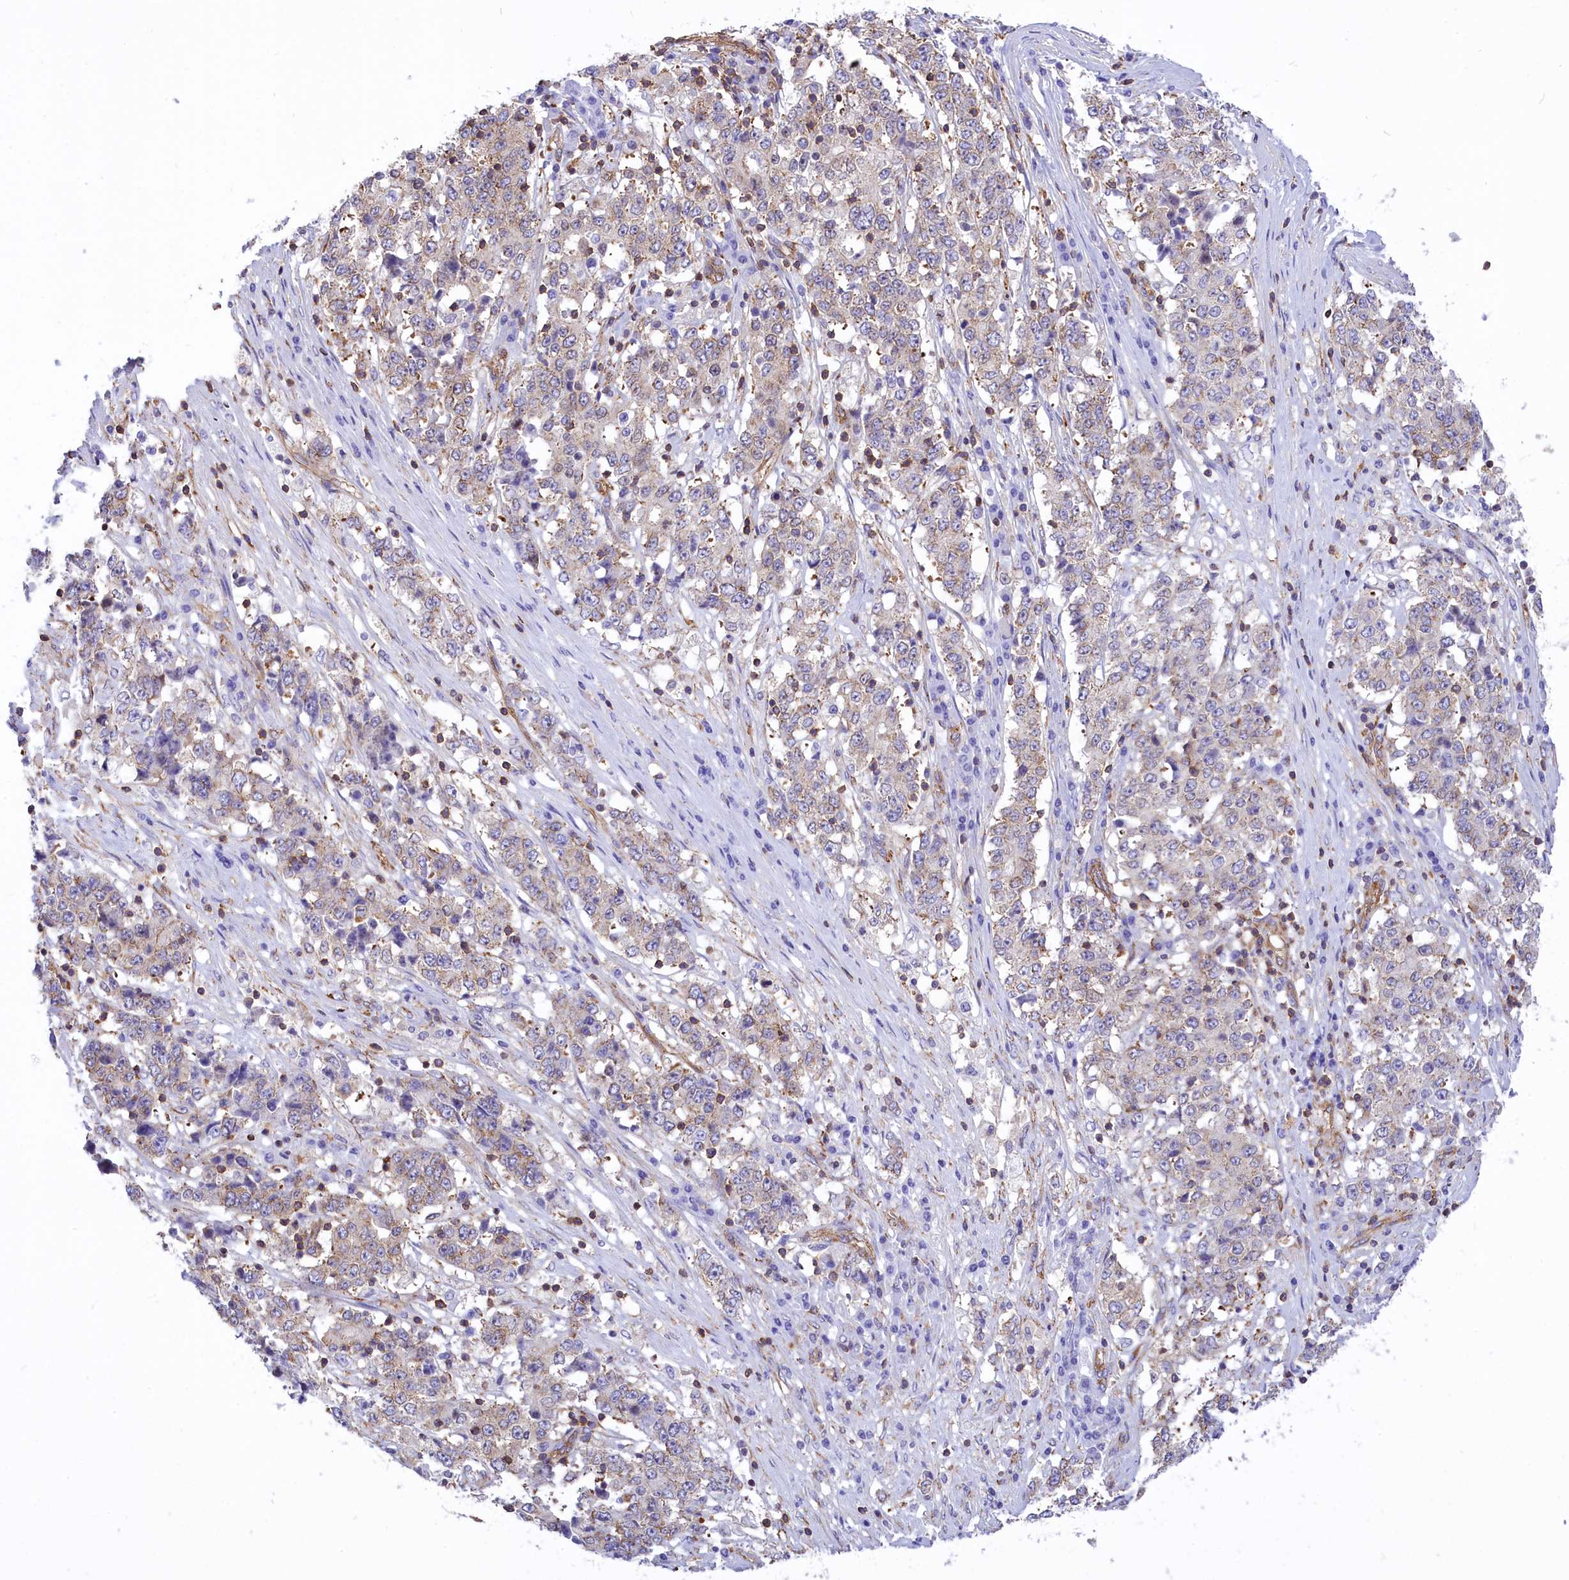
{"staining": {"intensity": "negative", "quantity": "none", "location": "none"}, "tissue": "stomach cancer", "cell_type": "Tumor cells", "image_type": "cancer", "snomed": [{"axis": "morphology", "description": "Adenocarcinoma, NOS"}, {"axis": "topography", "description": "Stomach"}], "caption": "There is no significant expression in tumor cells of stomach adenocarcinoma.", "gene": "SEPTIN9", "patient": {"sex": "male", "age": 59}}